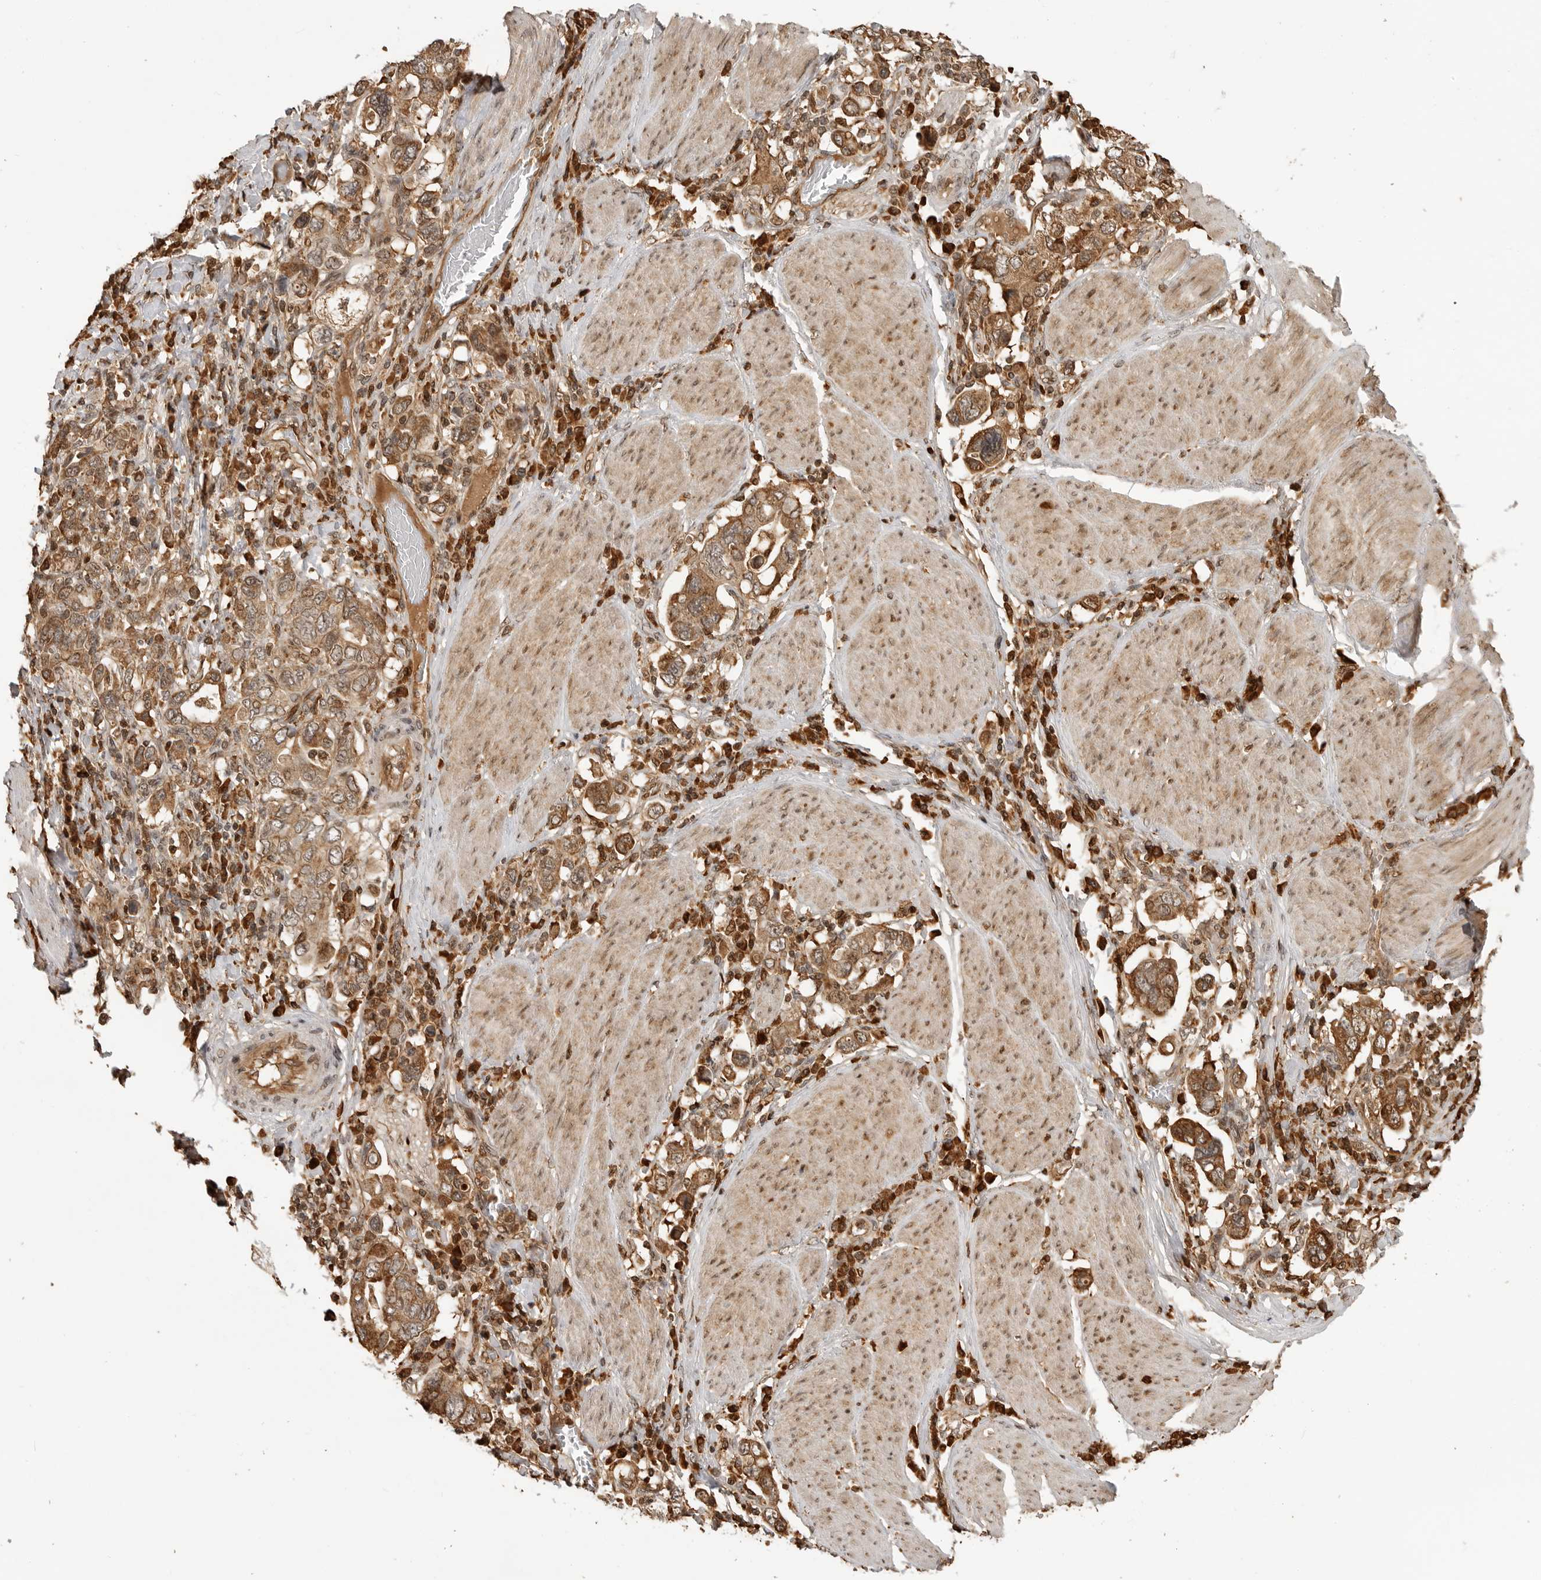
{"staining": {"intensity": "moderate", "quantity": ">75%", "location": "cytoplasmic/membranous,nuclear"}, "tissue": "stomach cancer", "cell_type": "Tumor cells", "image_type": "cancer", "snomed": [{"axis": "morphology", "description": "Adenocarcinoma, NOS"}, {"axis": "topography", "description": "Stomach, upper"}], "caption": "Immunohistochemical staining of human stomach adenocarcinoma exhibits moderate cytoplasmic/membranous and nuclear protein positivity in approximately >75% of tumor cells. The protein of interest is stained brown, and the nuclei are stained in blue (DAB (3,3'-diaminobenzidine) IHC with brightfield microscopy, high magnification).", "gene": "BMP2K", "patient": {"sex": "male", "age": 62}}